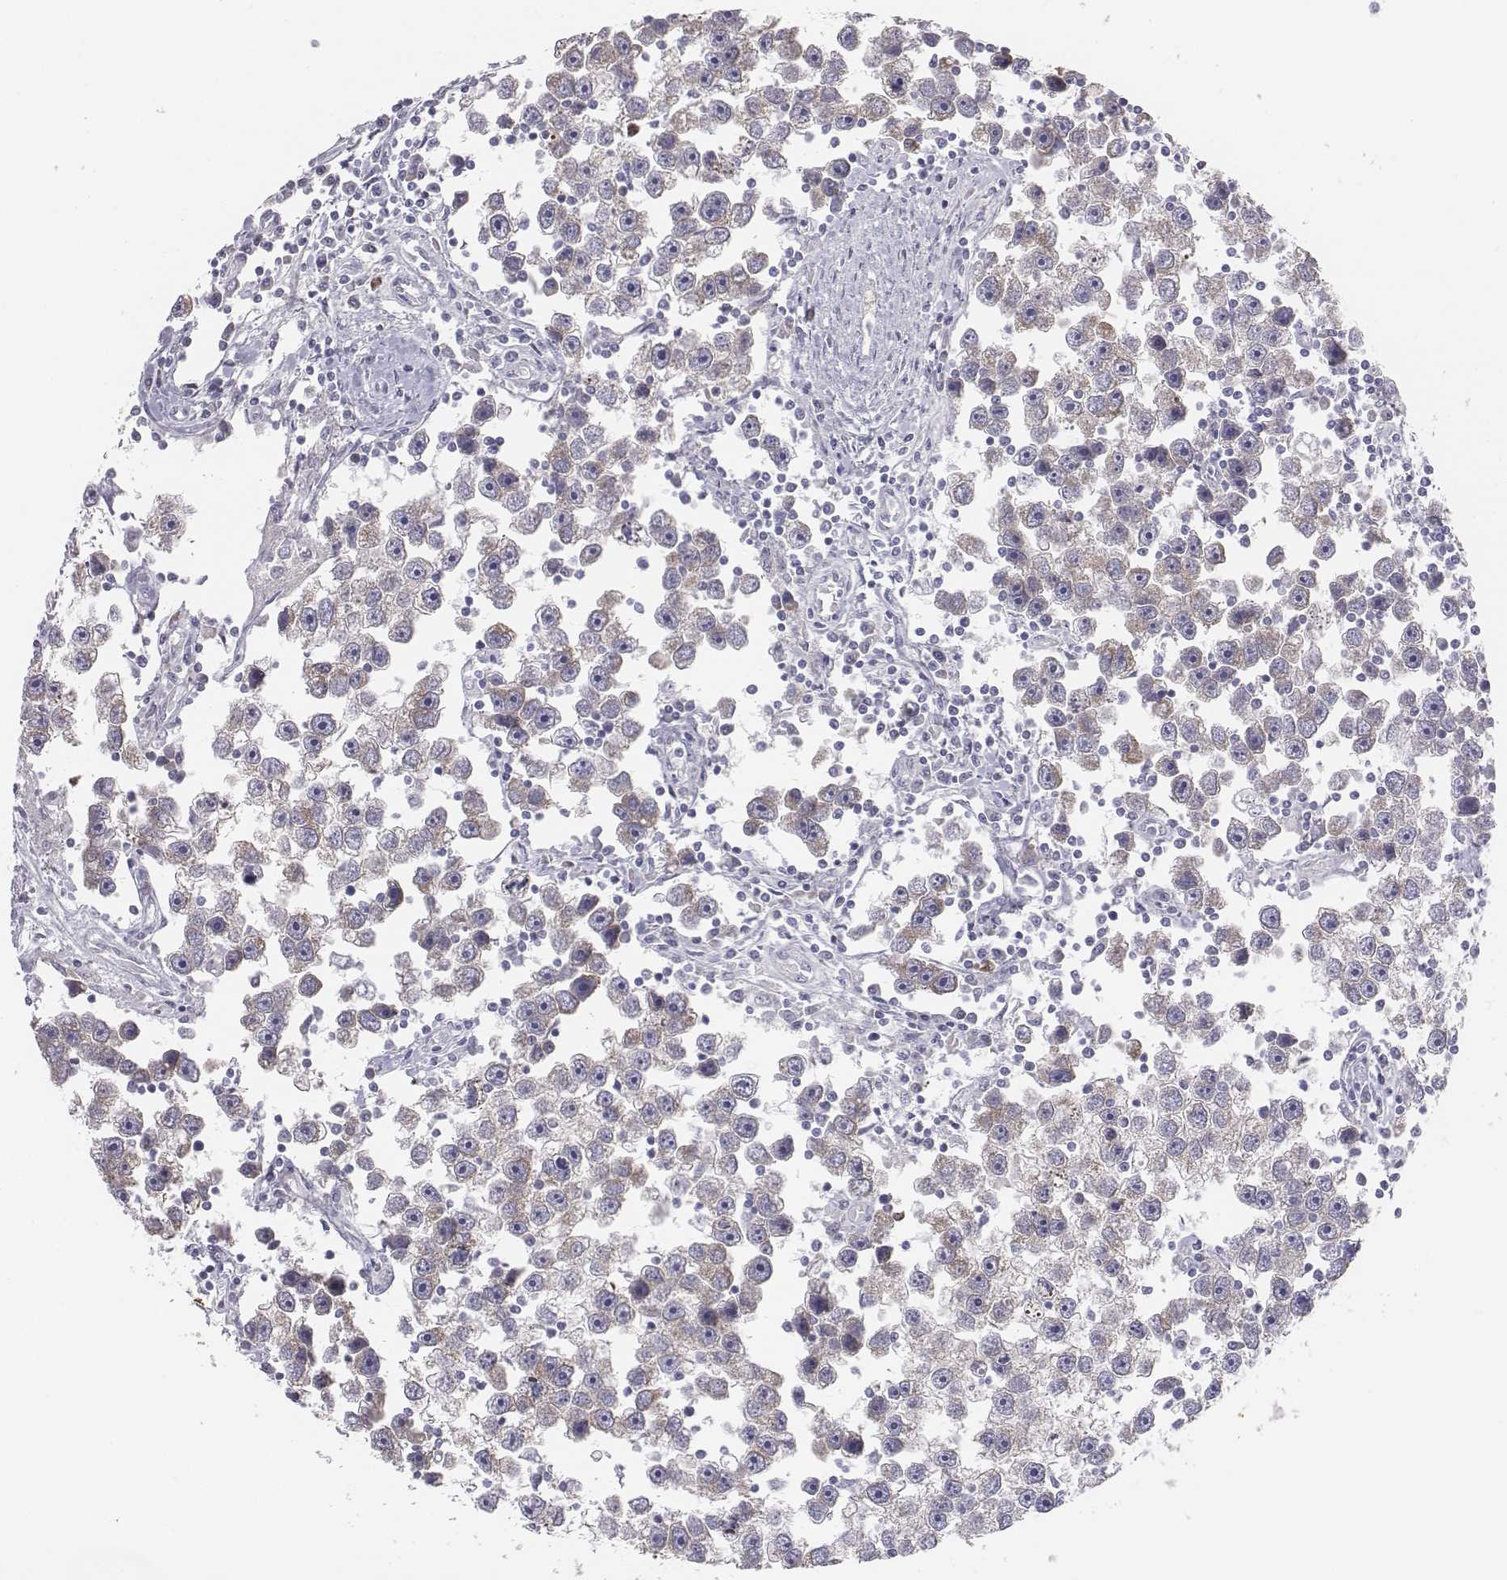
{"staining": {"intensity": "weak", "quantity": "<25%", "location": "cytoplasmic/membranous"}, "tissue": "testis cancer", "cell_type": "Tumor cells", "image_type": "cancer", "snomed": [{"axis": "morphology", "description": "Seminoma, NOS"}, {"axis": "topography", "description": "Testis"}], "caption": "Tumor cells show no significant protein expression in testis cancer.", "gene": "CHST14", "patient": {"sex": "male", "age": 30}}